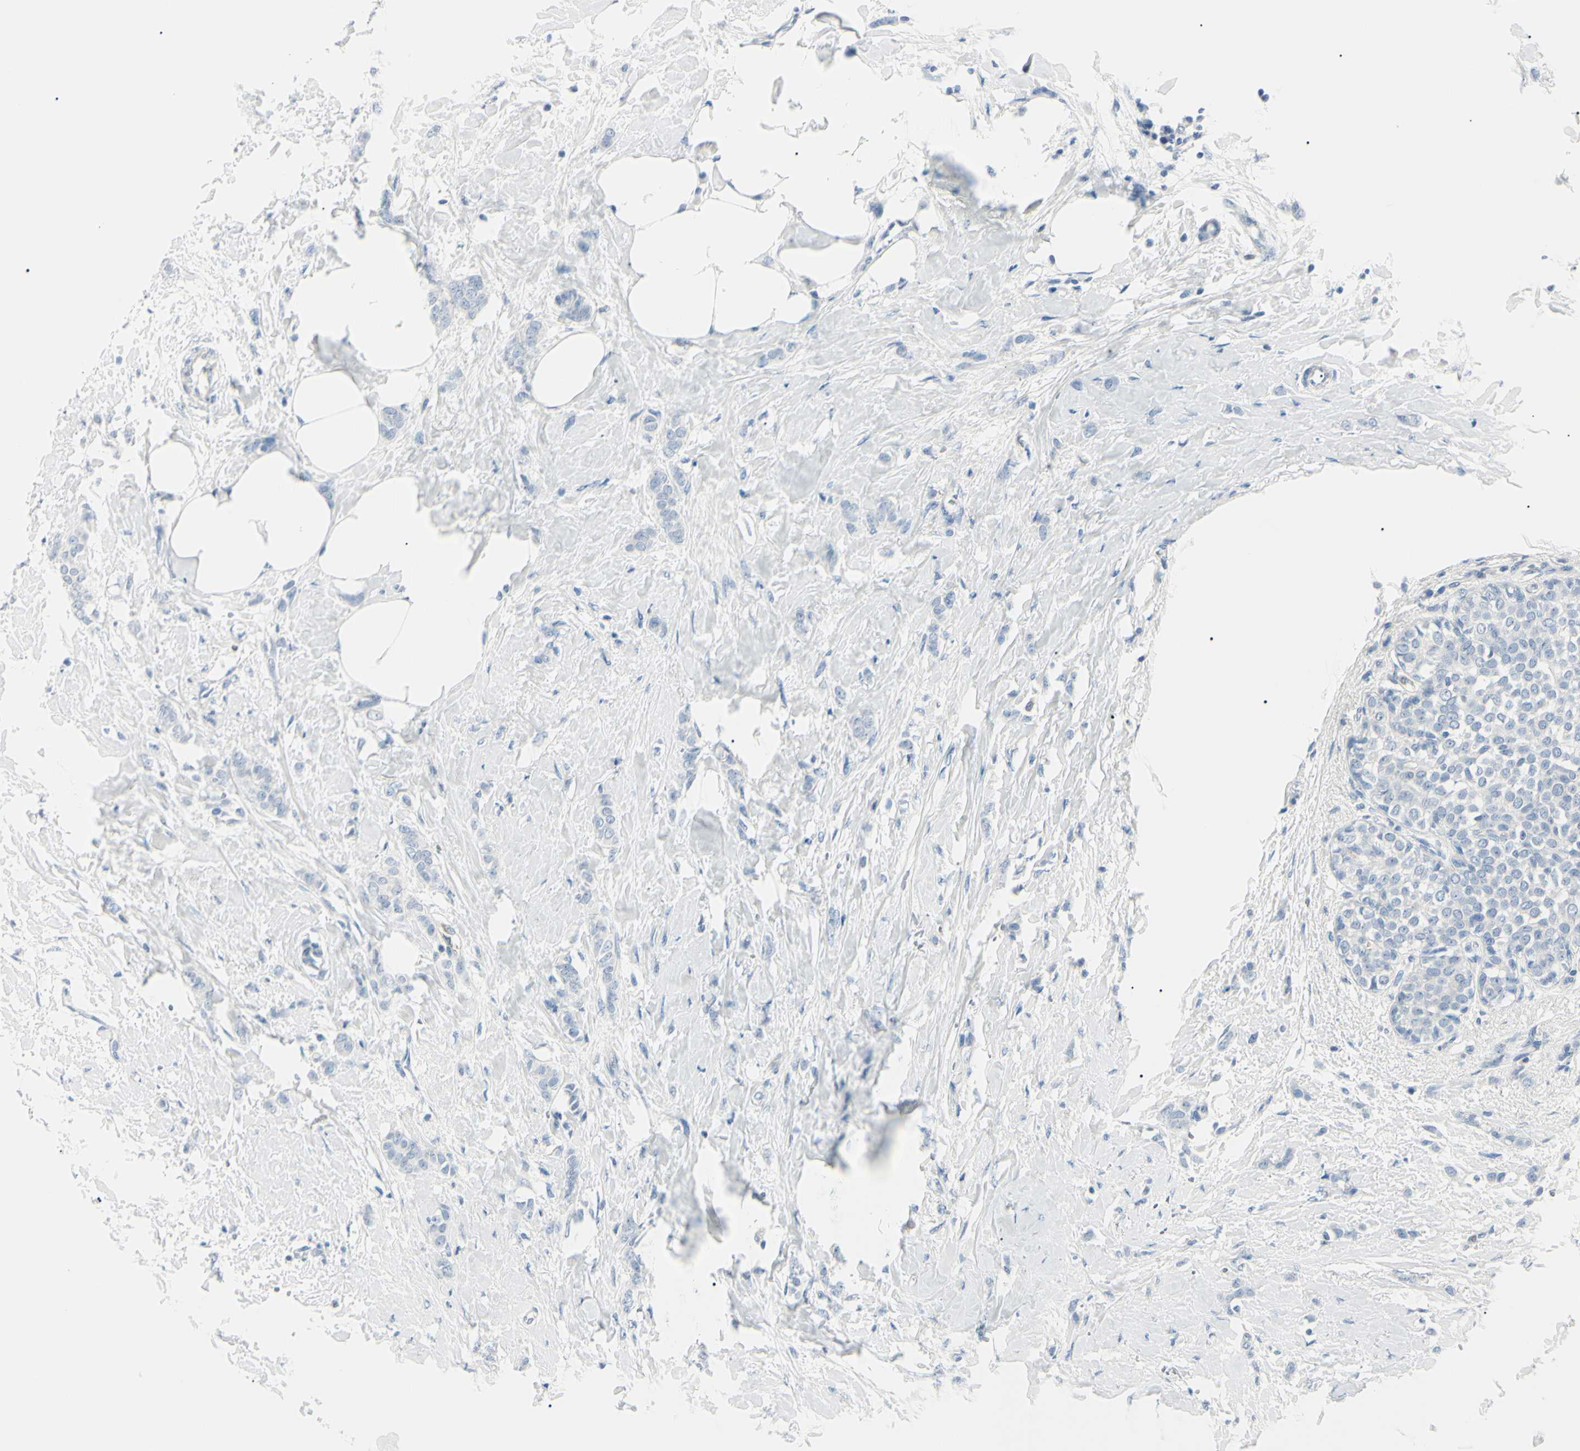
{"staining": {"intensity": "negative", "quantity": "none", "location": "none"}, "tissue": "breast cancer", "cell_type": "Tumor cells", "image_type": "cancer", "snomed": [{"axis": "morphology", "description": "Lobular carcinoma, in situ"}, {"axis": "morphology", "description": "Lobular carcinoma"}, {"axis": "topography", "description": "Breast"}], "caption": "The photomicrograph shows no significant expression in tumor cells of breast cancer (lobular carcinoma in situ).", "gene": "CA2", "patient": {"sex": "female", "age": 41}}